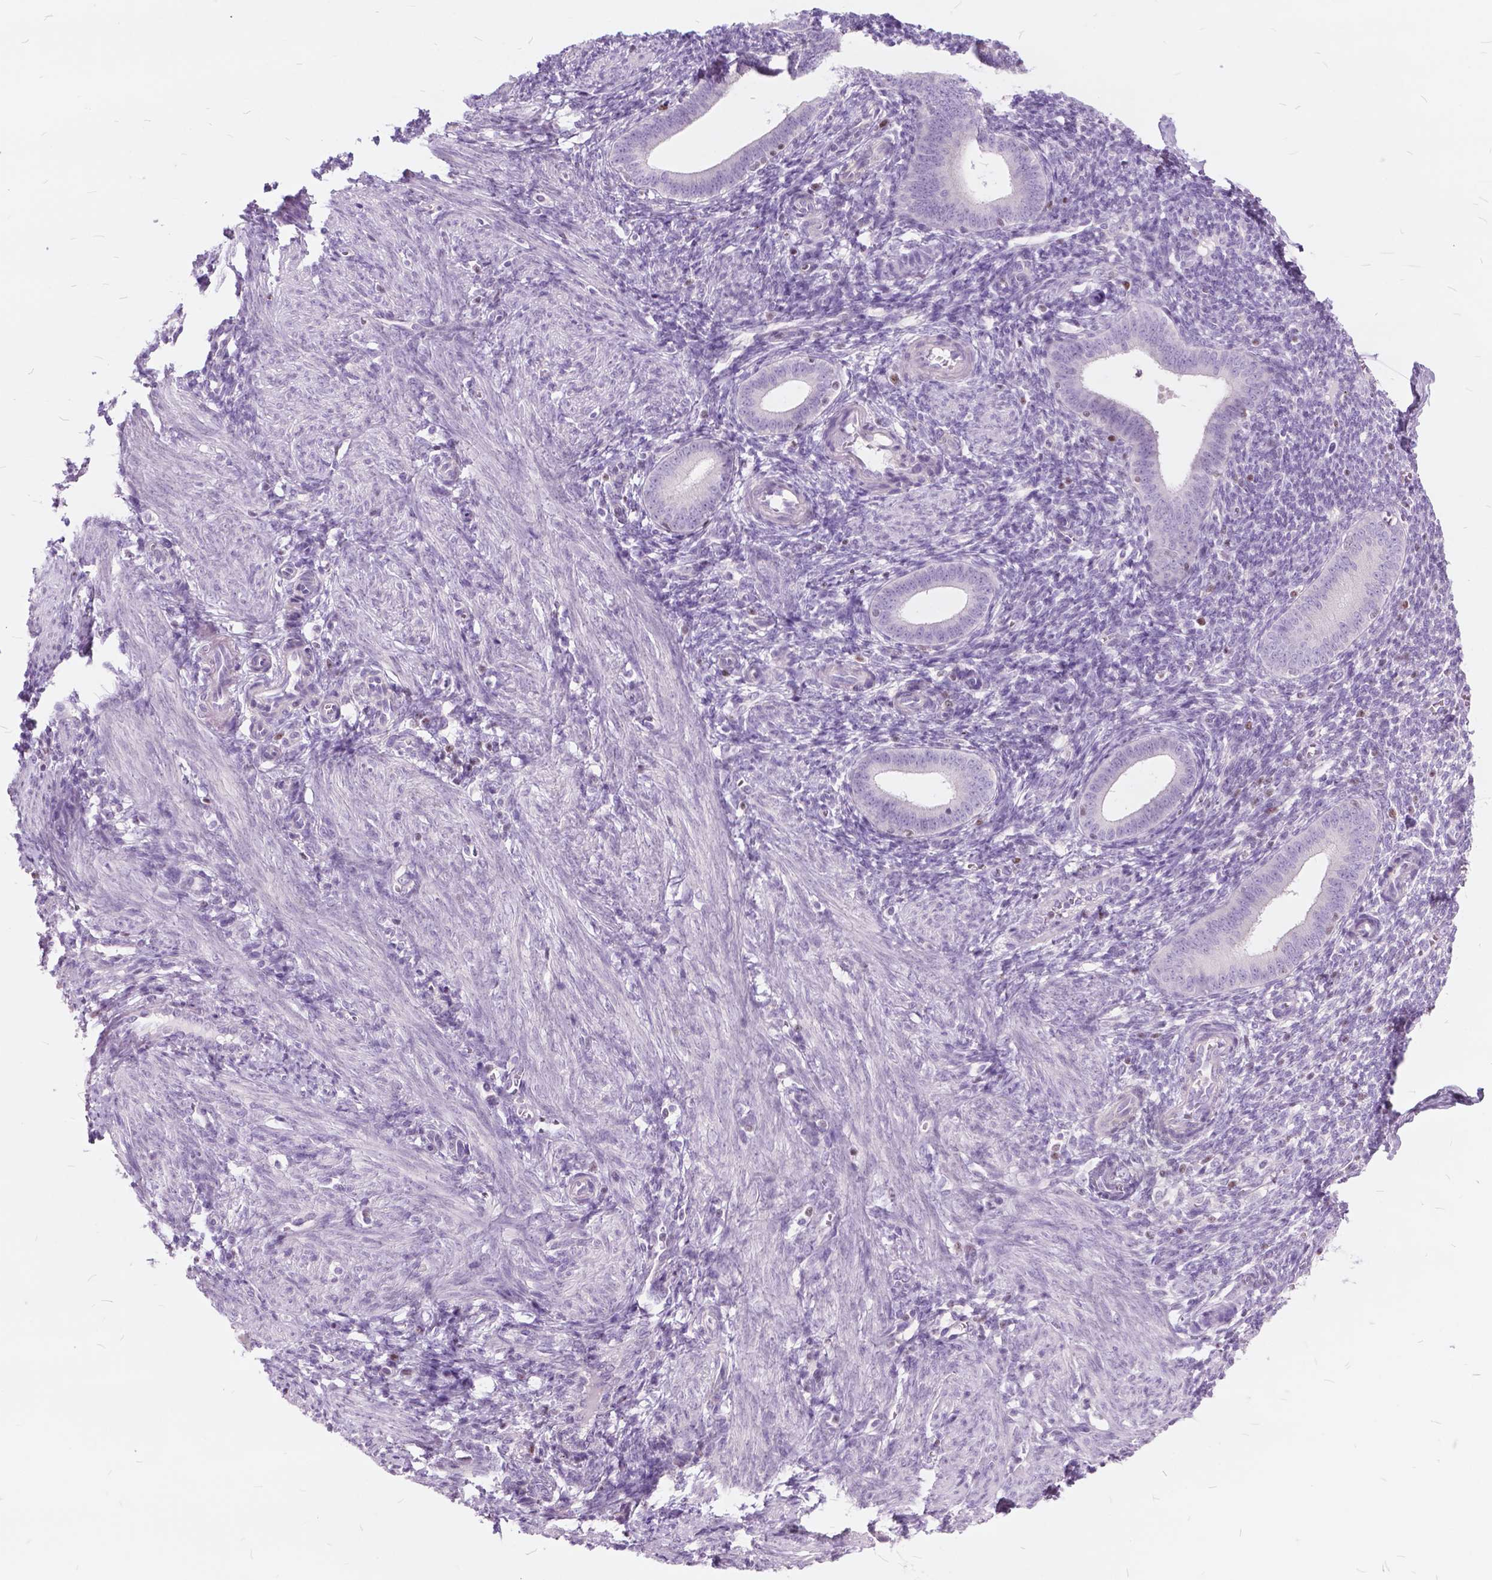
{"staining": {"intensity": "moderate", "quantity": "<25%", "location": "nuclear"}, "tissue": "endometrium", "cell_type": "Cells in endometrial stroma", "image_type": "normal", "snomed": [{"axis": "morphology", "description": "Normal tissue, NOS"}, {"axis": "topography", "description": "Endometrium"}], "caption": "A photomicrograph of human endometrium stained for a protein displays moderate nuclear brown staining in cells in endometrial stroma. The staining was performed using DAB (3,3'-diaminobenzidine) to visualize the protein expression in brown, while the nuclei were stained in blue with hematoxylin (Magnification: 20x).", "gene": "SP140", "patient": {"sex": "female", "age": 25}}